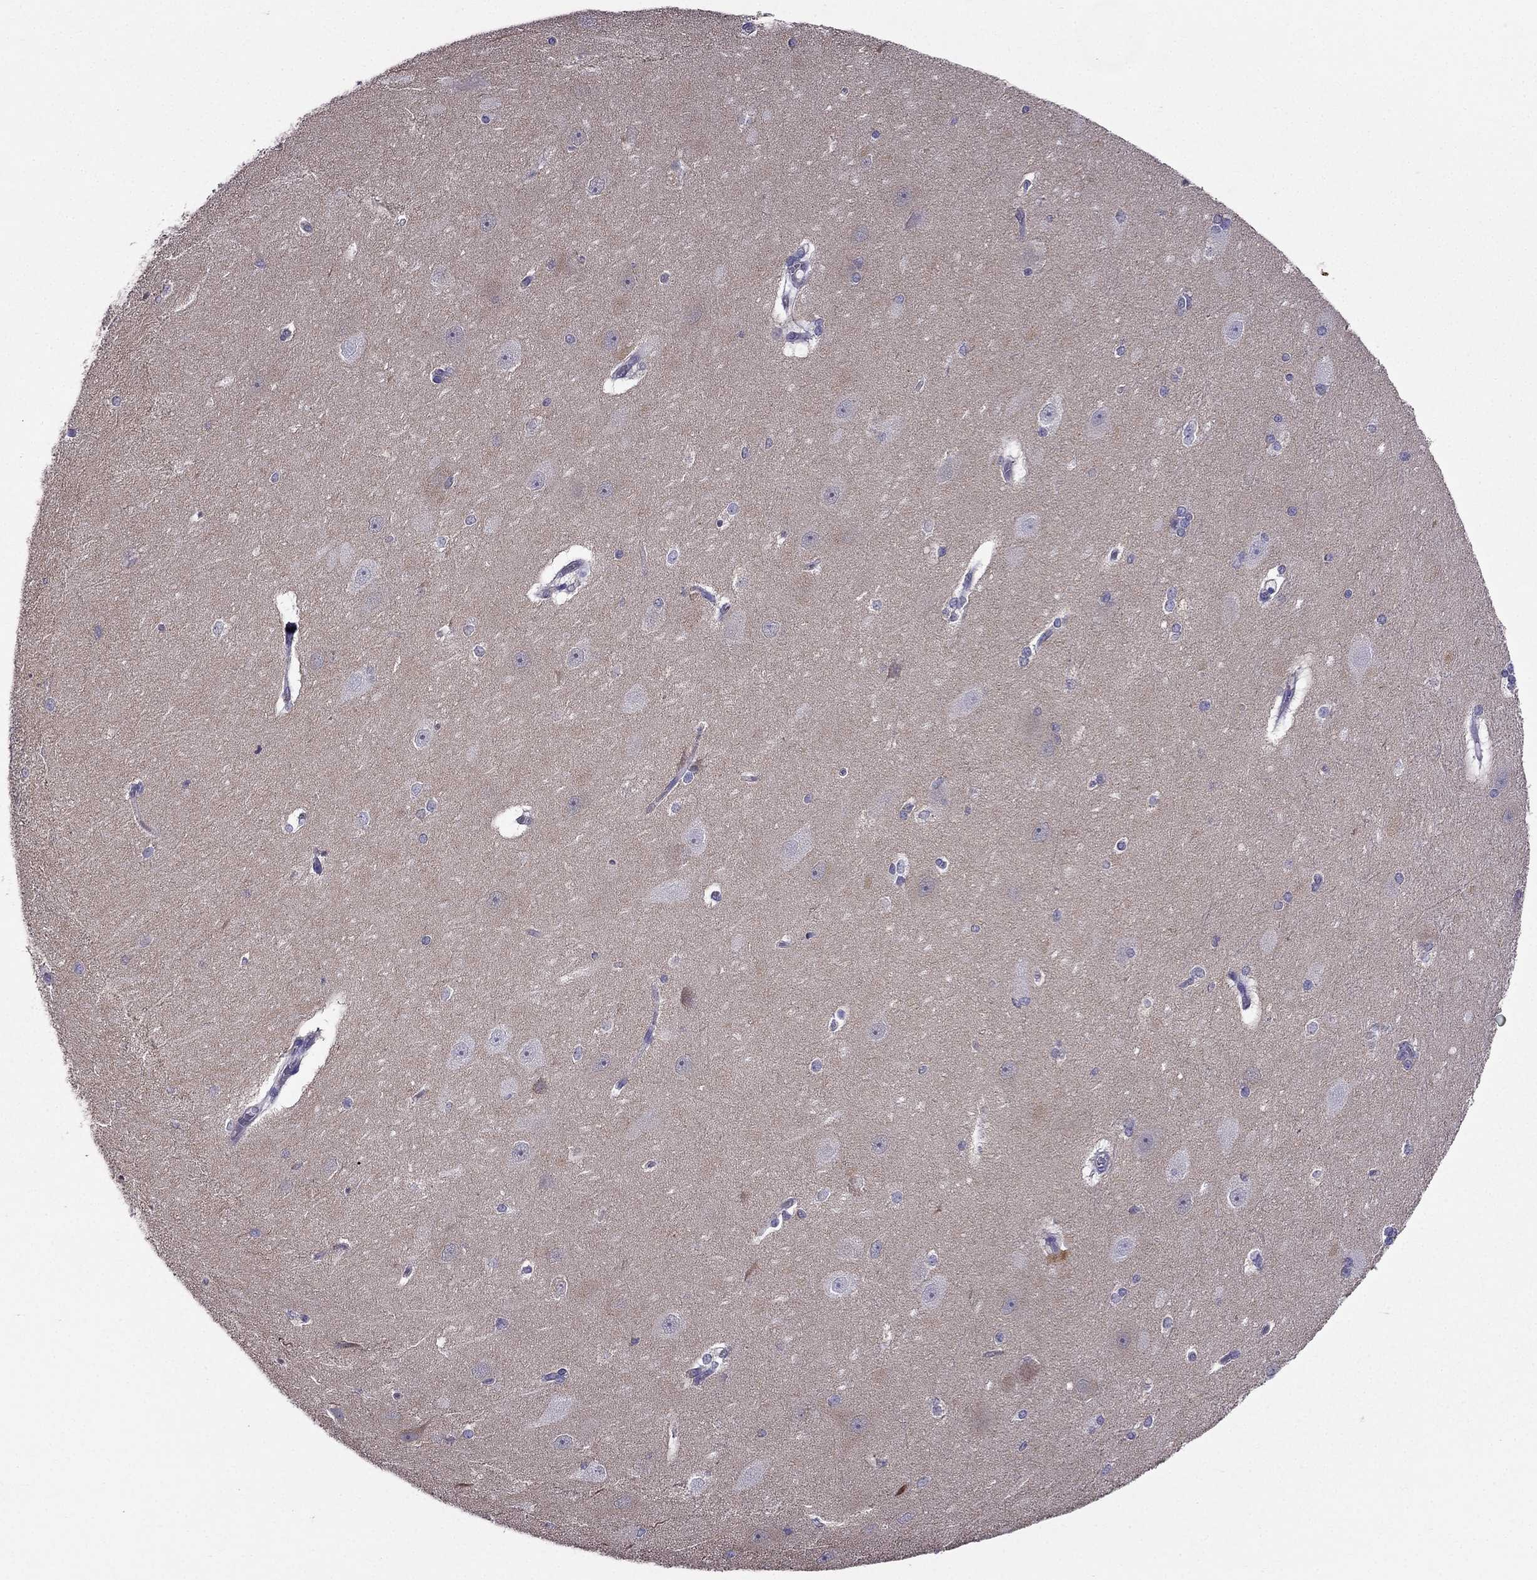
{"staining": {"intensity": "negative", "quantity": "none", "location": "none"}, "tissue": "hippocampus", "cell_type": "Glial cells", "image_type": "normal", "snomed": [{"axis": "morphology", "description": "Normal tissue, NOS"}, {"axis": "topography", "description": "Cerebral cortex"}, {"axis": "topography", "description": "Hippocampus"}], "caption": "An immunohistochemistry (IHC) micrograph of normal hippocampus is shown. There is no staining in glial cells of hippocampus. (Immunohistochemistry, brightfield microscopy, high magnification).", "gene": "AAK1", "patient": {"sex": "female", "age": 19}}